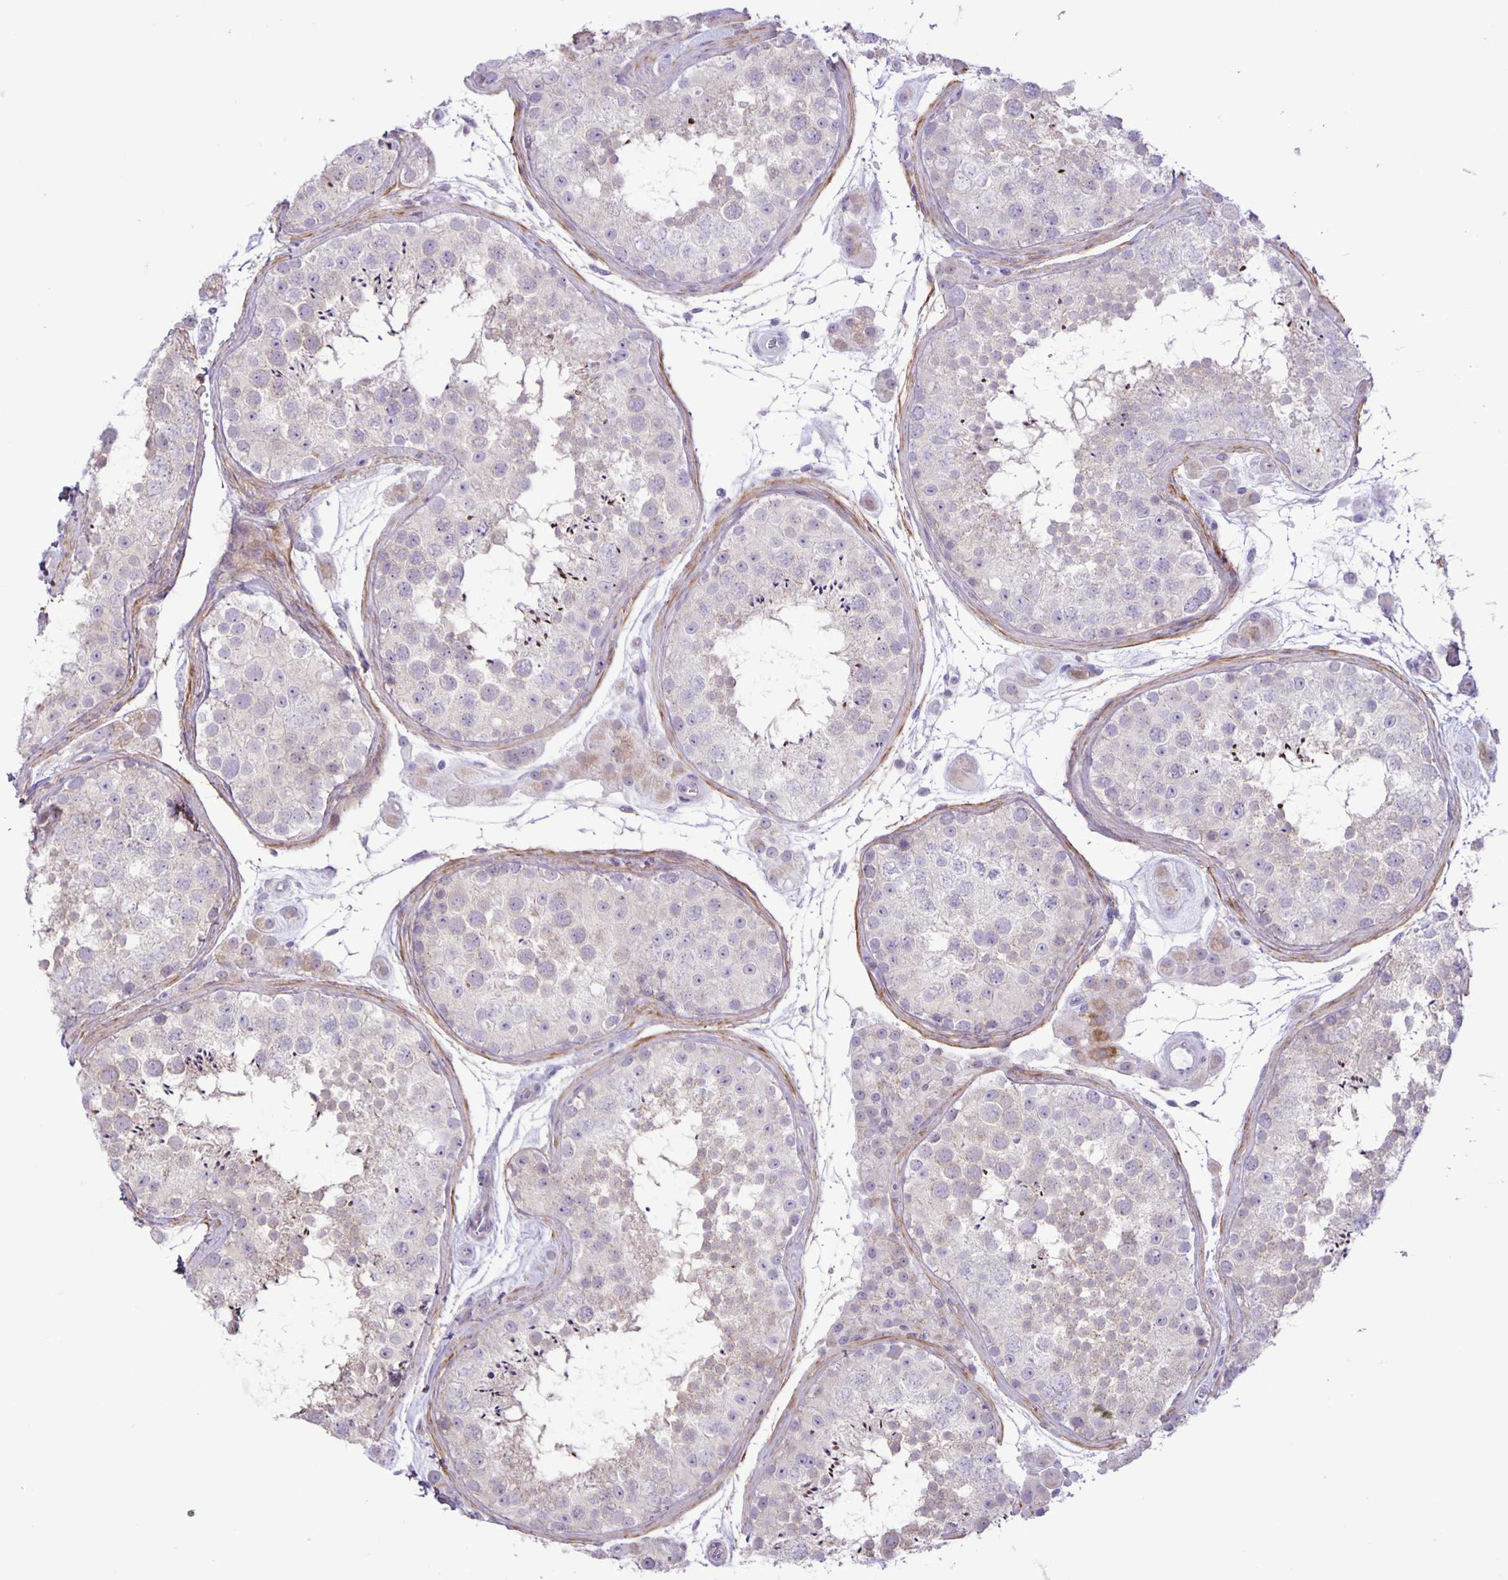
{"staining": {"intensity": "weak", "quantity": "<25%", "location": "cytoplasmic/membranous"}, "tissue": "testis", "cell_type": "Cells in seminiferous ducts", "image_type": "normal", "snomed": [{"axis": "morphology", "description": "Normal tissue, NOS"}, {"axis": "topography", "description": "Testis"}], "caption": "Cells in seminiferous ducts show no significant protein expression in unremarkable testis. (Stains: DAB immunohistochemistry with hematoxylin counter stain, Microscopy: brightfield microscopy at high magnification).", "gene": "ADCK1", "patient": {"sex": "male", "age": 41}}